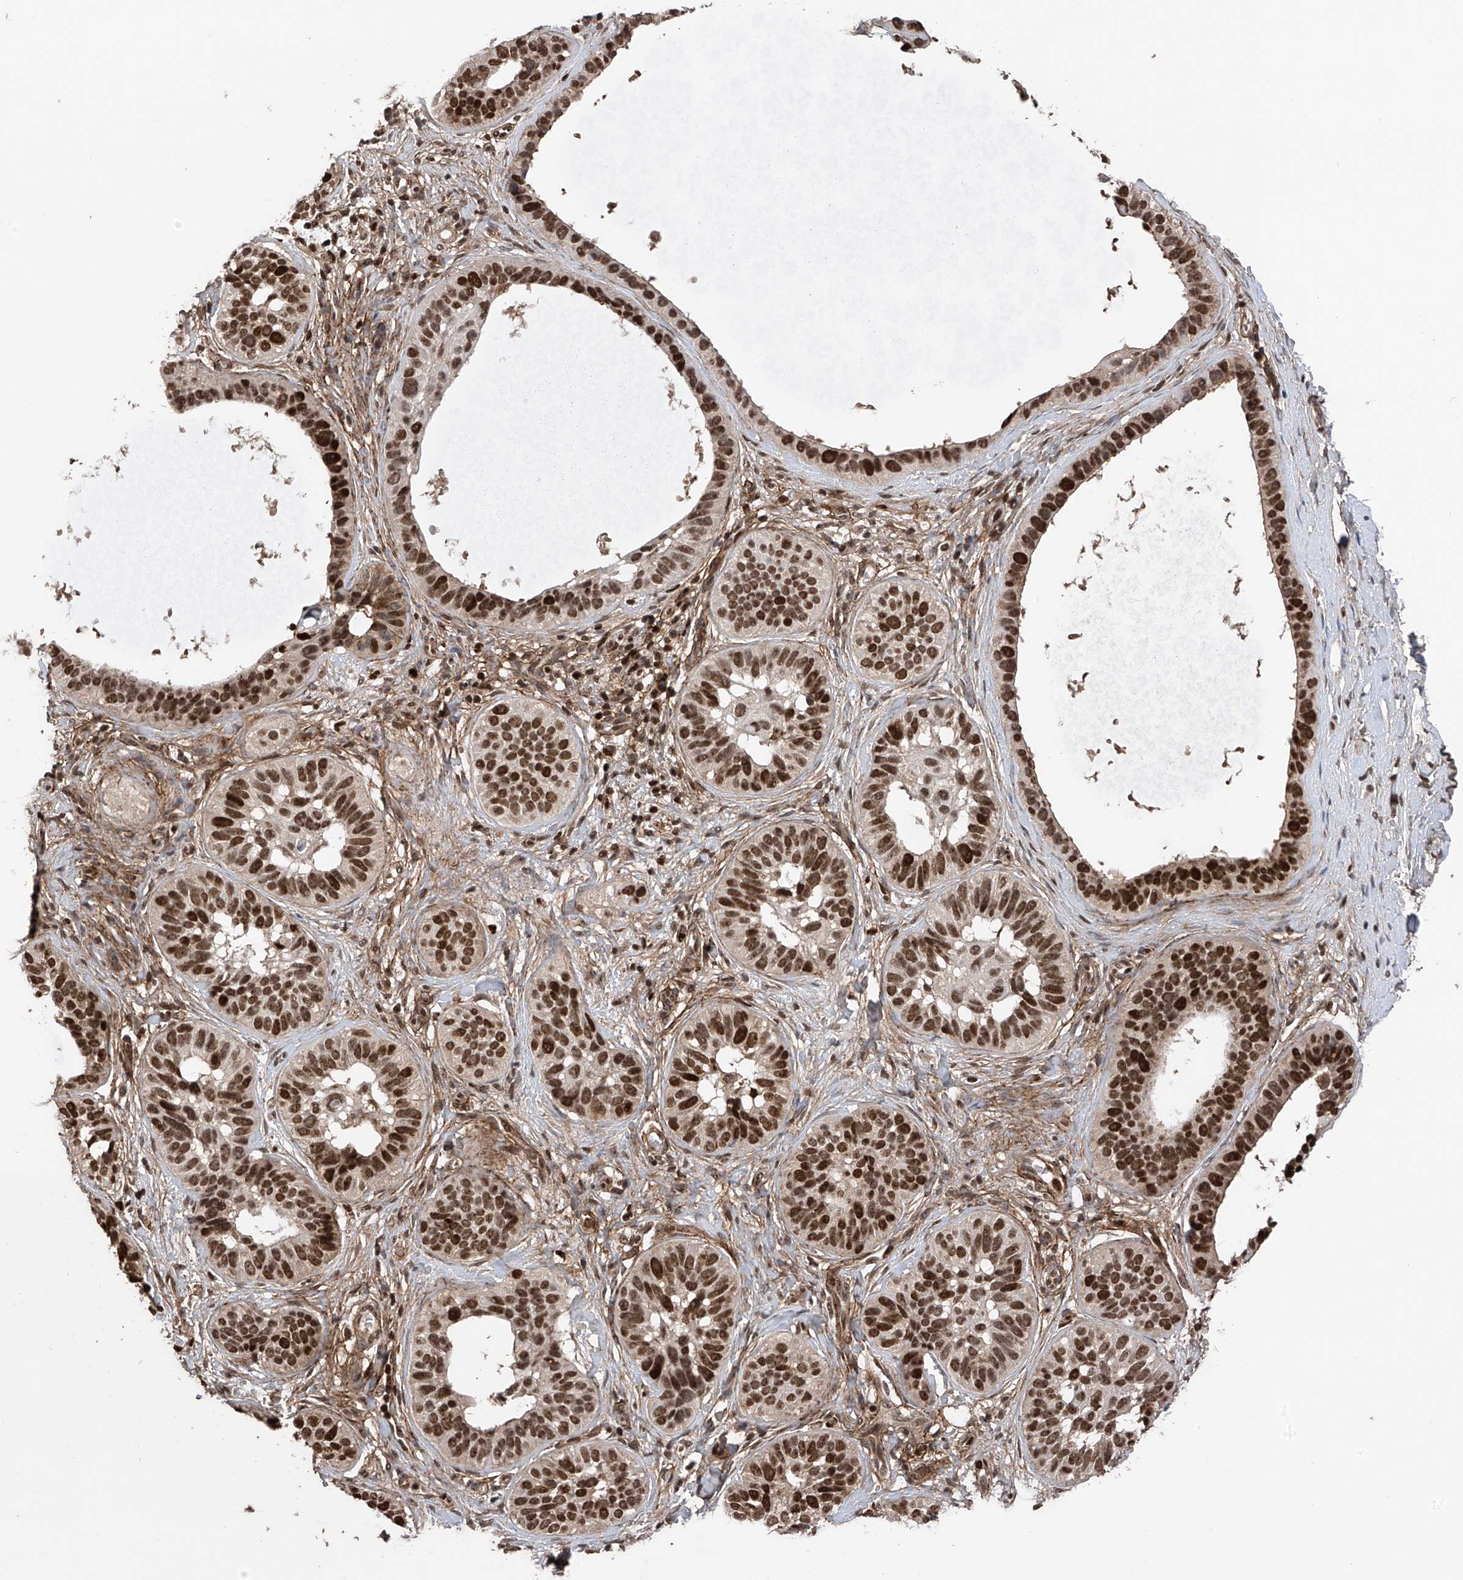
{"staining": {"intensity": "strong", "quantity": ">75%", "location": "nuclear"}, "tissue": "skin cancer", "cell_type": "Tumor cells", "image_type": "cancer", "snomed": [{"axis": "morphology", "description": "Basal cell carcinoma"}, {"axis": "topography", "description": "Skin"}], "caption": "This micrograph exhibits IHC staining of human skin cancer (basal cell carcinoma), with high strong nuclear positivity in approximately >75% of tumor cells.", "gene": "DNAJC9", "patient": {"sex": "male", "age": 62}}